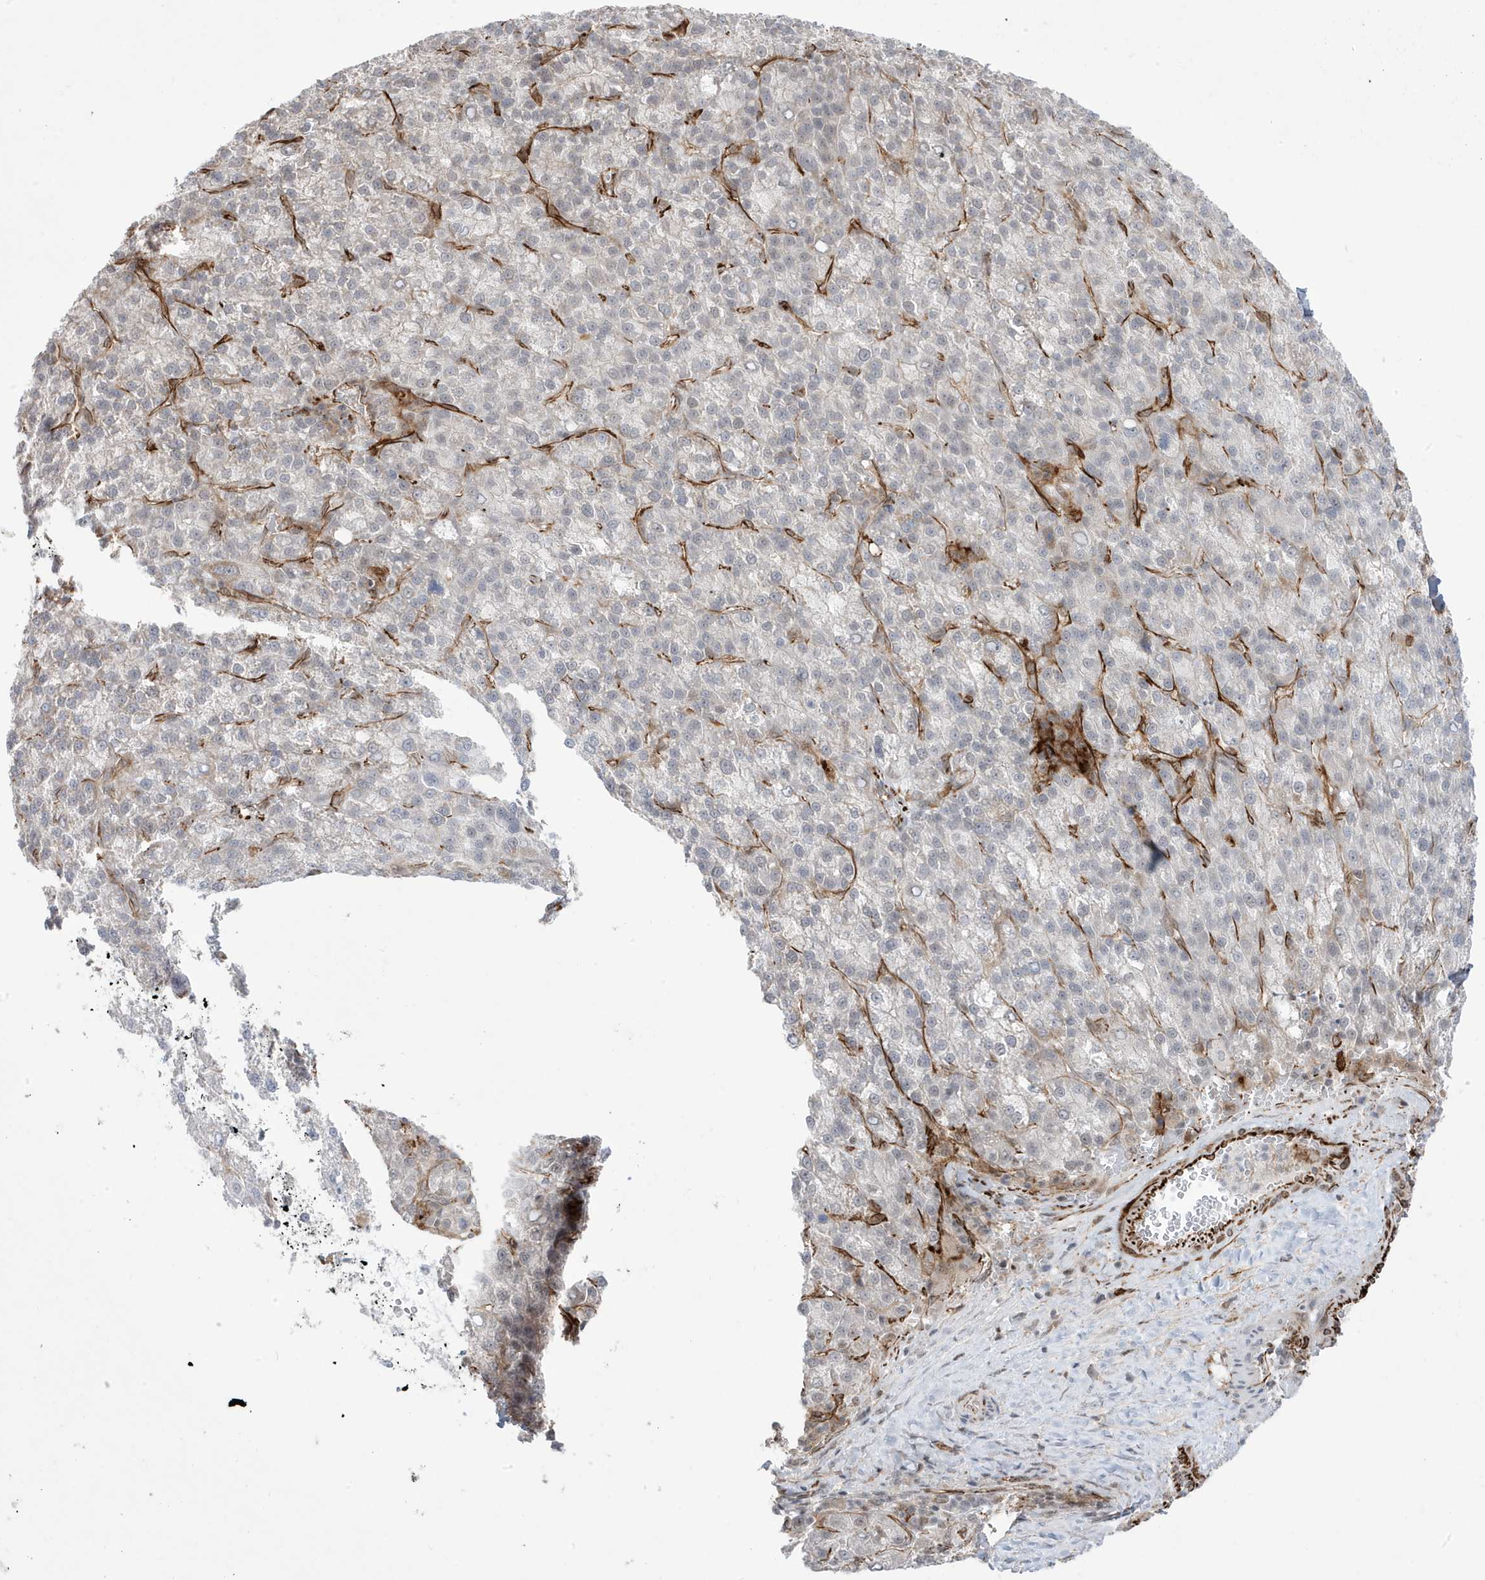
{"staining": {"intensity": "negative", "quantity": "none", "location": "none"}, "tissue": "liver cancer", "cell_type": "Tumor cells", "image_type": "cancer", "snomed": [{"axis": "morphology", "description": "Carcinoma, Hepatocellular, NOS"}, {"axis": "topography", "description": "Liver"}], "caption": "Liver cancer was stained to show a protein in brown. There is no significant staining in tumor cells.", "gene": "ADAMTSL3", "patient": {"sex": "female", "age": 58}}